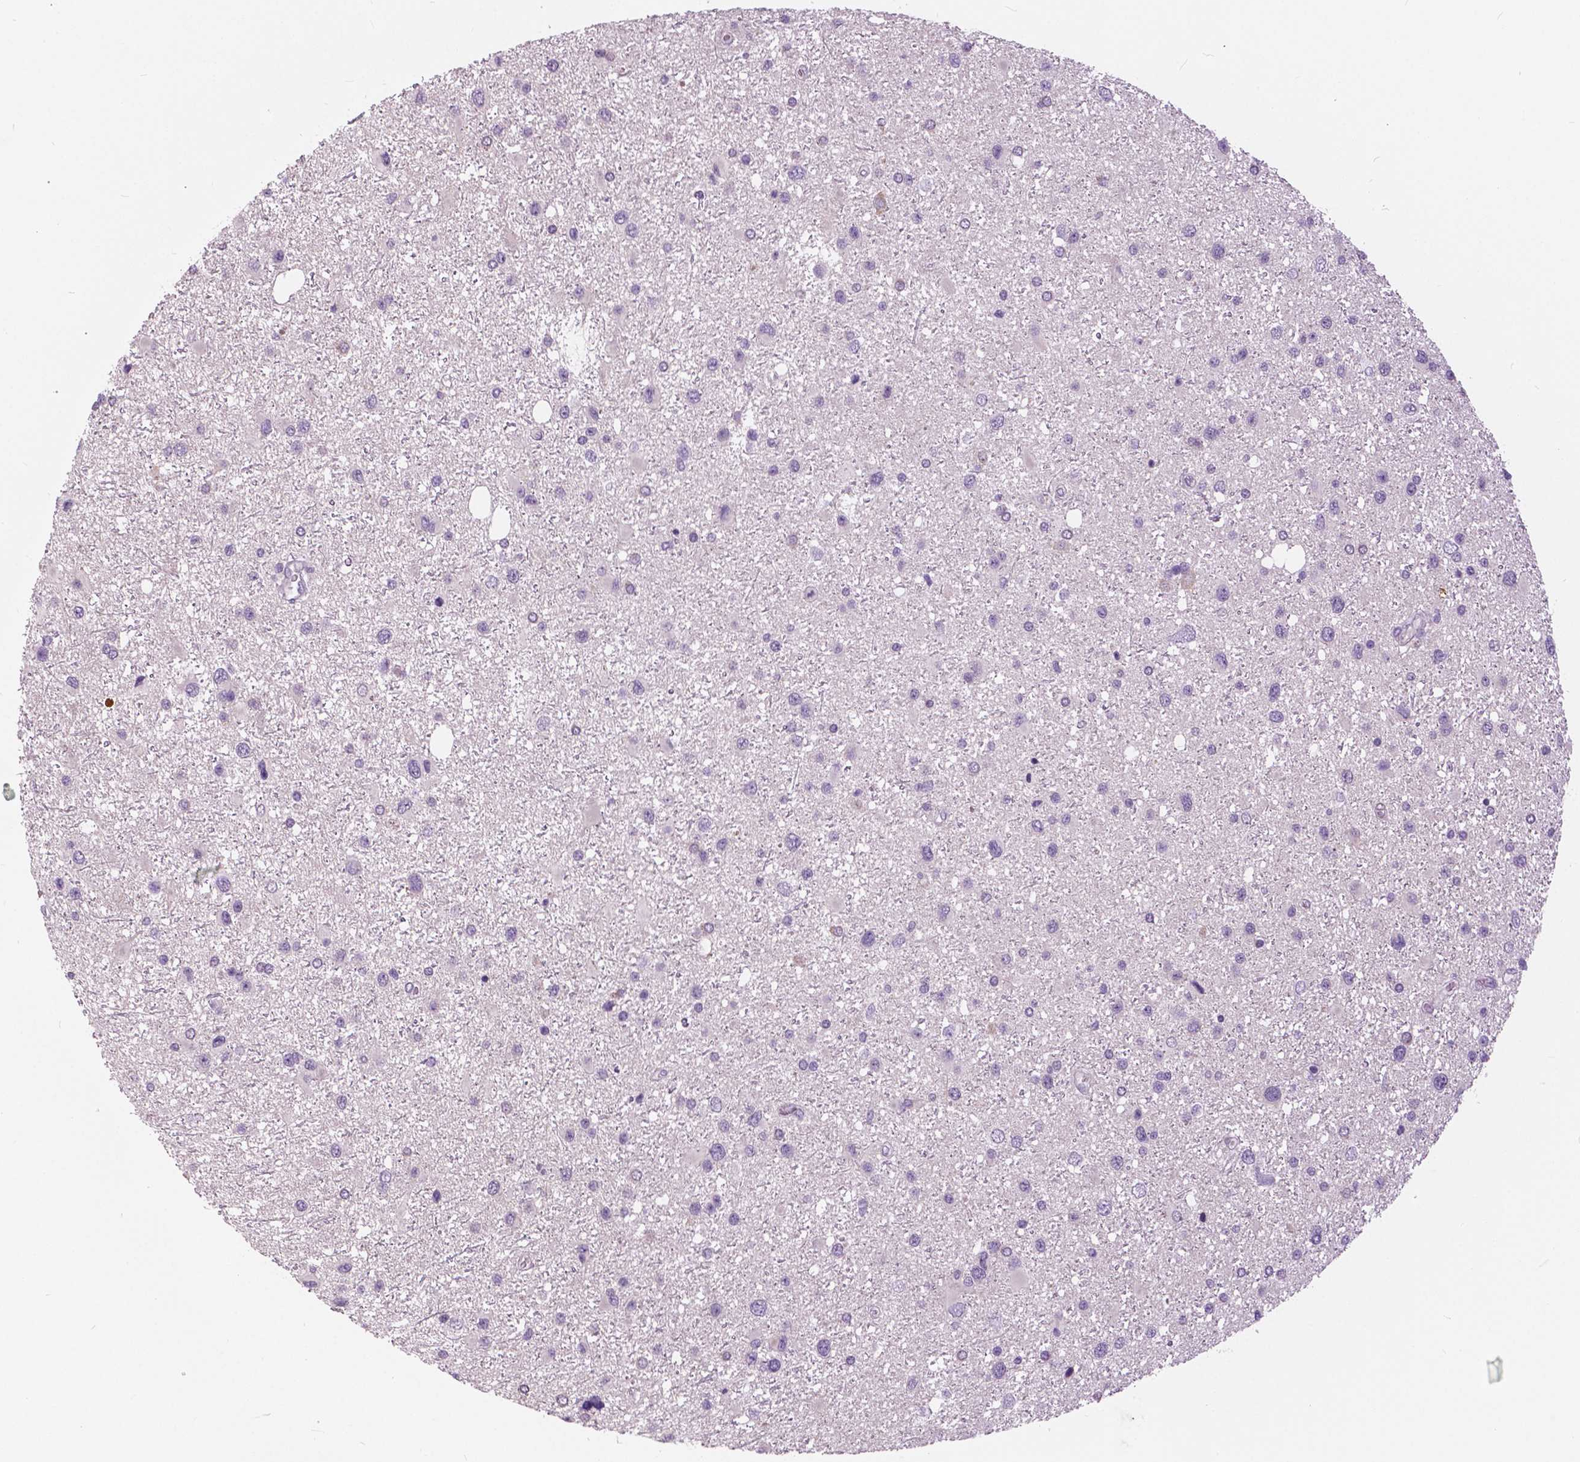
{"staining": {"intensity": "negative", "quantity": "none", "location": "none"}, "tissue": "glioma", "cell_type": "Tumor cells", "image_type": "cancer", "snomed": [{"axis": "morphology", "description": "Glioma, malignant, Low grade"}, {"axis": "topography", "description": "Brain"}], "caption": "DAB immunohistochemical staining of human malignant glioma (low-grade) displays no significant staining in tumor cells.", "gene": "SERPINI1", "patient": {"sex": "female", "age": 32}}